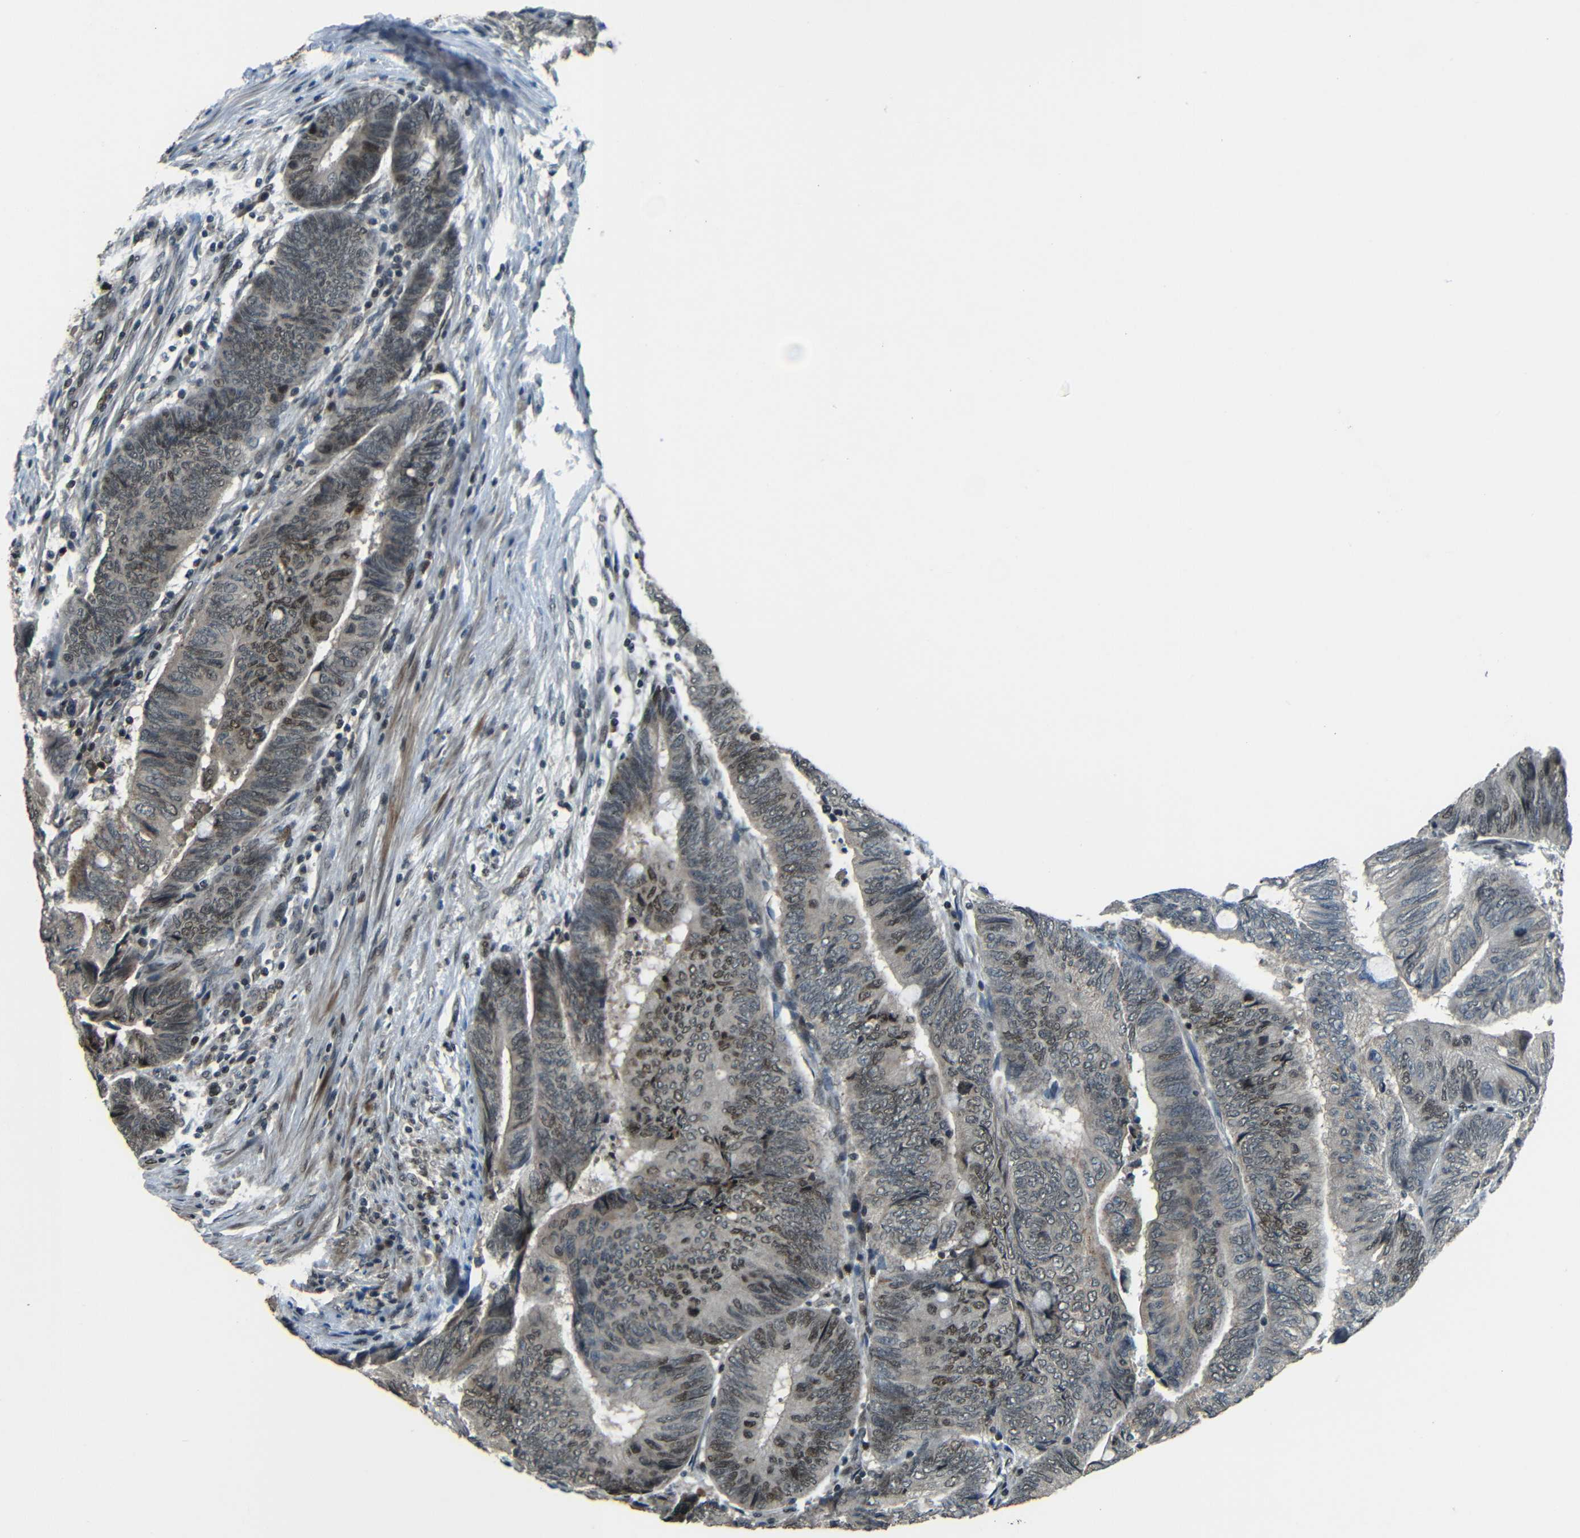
{"staining": {"intensity": "strong", "quantity": "25%-75%", "location": "nuclear"}, "tissue": "colorectal cancer", "cell_type": "Tumor cells", "image_type": "cancer", "snomed": [{"axis": "morphology", "description": "Normal tissue, NOS"}, {"axis": "morphology", "description": "Adenocarcinoma, NOS"}, {"axis": "topography", "description": "Rectum"}, {"axis": "topography", "description": "Peripheral nerve tissue"}], "caption": "IHC of colorectal adenocarcinoma displays high levels of strong nuclear staining in approximately 25%-75% of tumor cells.", "gene": "PSIP1", "patient": {"sex": "male", "age": 92}}